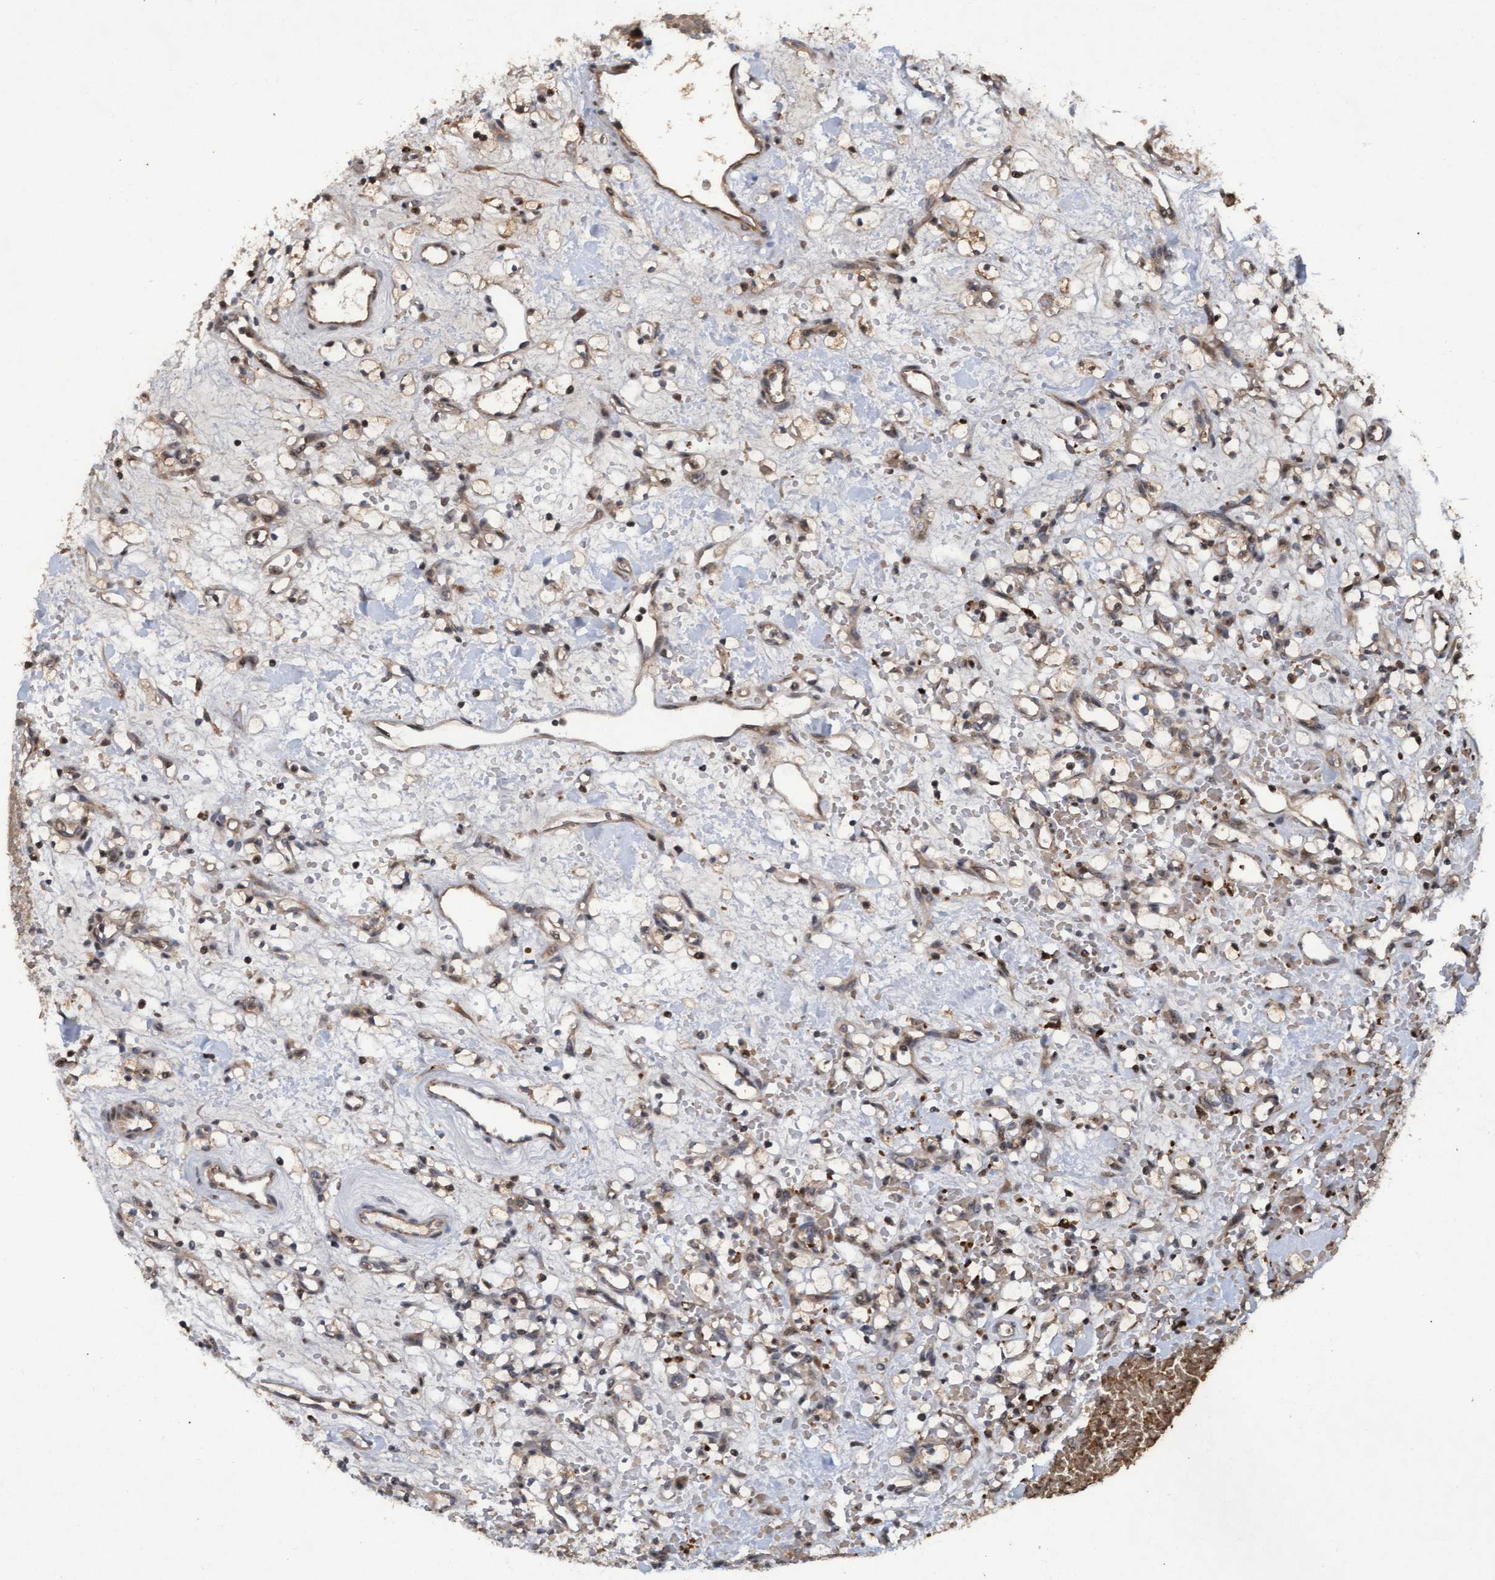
{"staining": {"intensity": "weak", "quantity": "<25%", "location": "cytoplasmic/membranous"}, "tissue": "renal cancer", "cell_type": "Tumor cells", "image_type": "cancer", "snomed": [{"axis": "morphology", "description": "Adenocarcinoma, NOS"}, {"axis": "topography", "description": "Kidney"}], "caption": "This is an immunohistochemistry (IHC) histopathology image of renal cancer (adenocarcinoma). There is no positivity in tumor cells.", "gene": "KCNC2", "patient": {"sex": "female", "age": 60}}